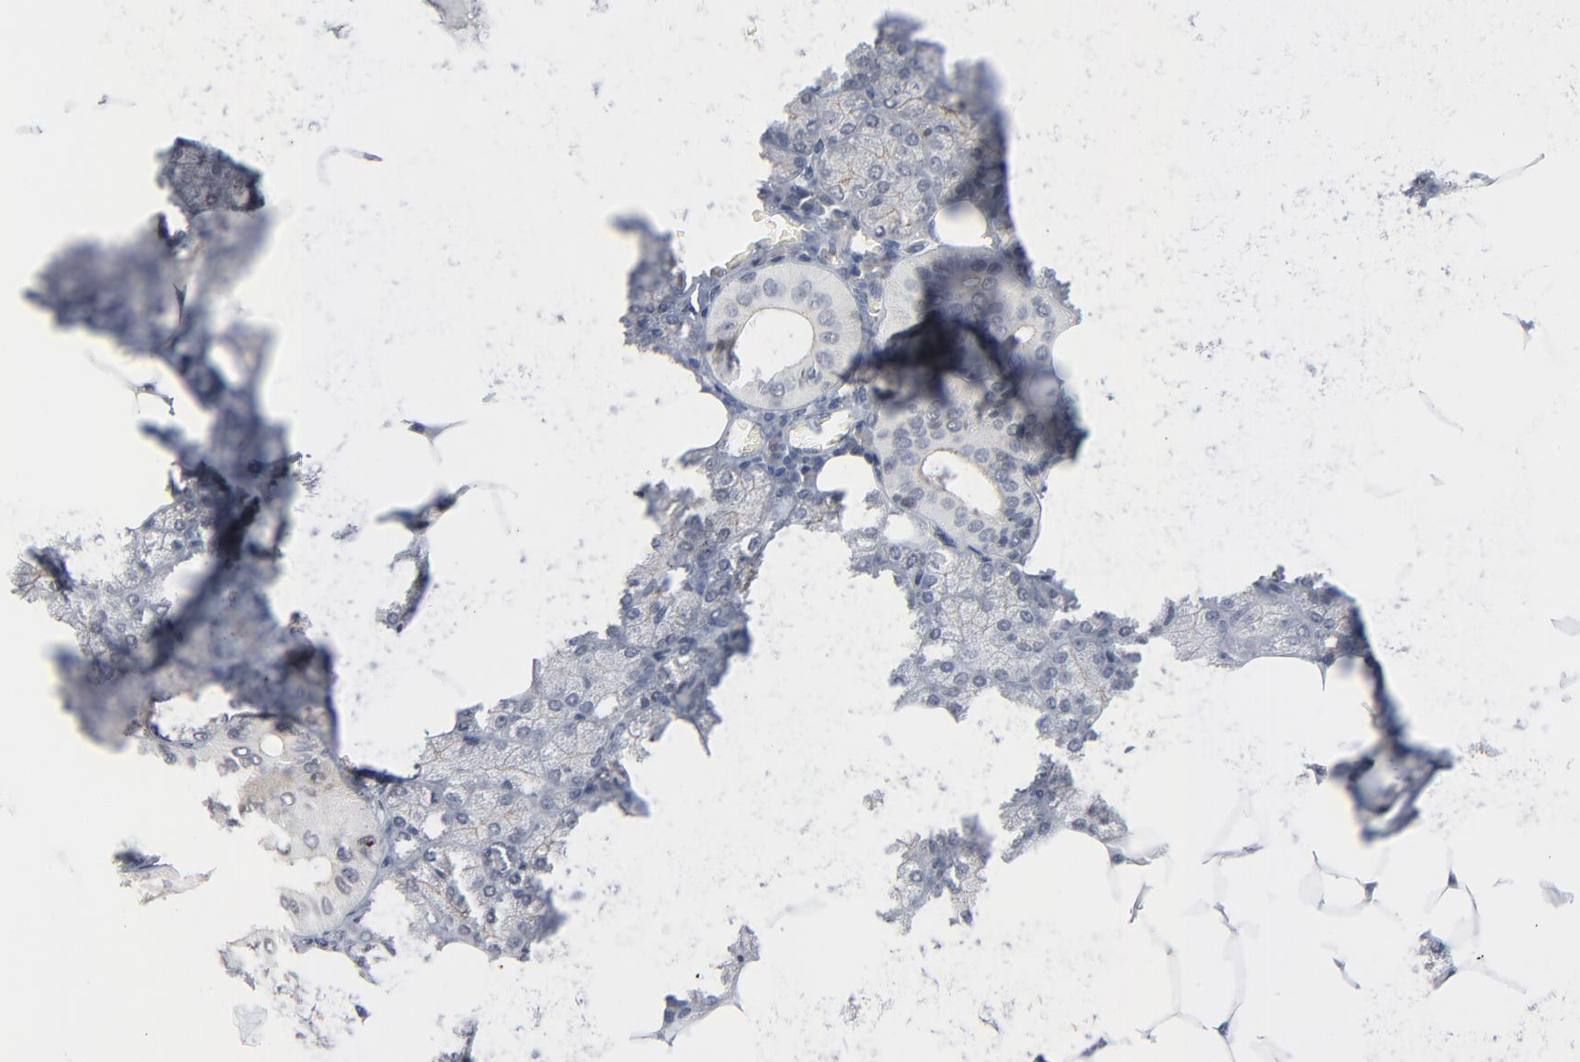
{"staining": {"intensity": "negative", "quantity": "none", "location": "none"}, "tissue": "salivary gland", "cell_type": "Glandular cells", "image_type": "normal", "snomed": [{"axis": "morphology", "description": "Normal tissue, NOS"}, {"axis": "topography", "description": "Lymph node"}, {"axis": "topography", "description": "Salivary gland"}], "caption": "DAB (3,3'-diaminobenzidine) immunohistochemical staining of benign salivary gland displays no significant expression in glandular cells.", "gene": "ITPR3", "patient": {"sex": "male", "age": 8}}